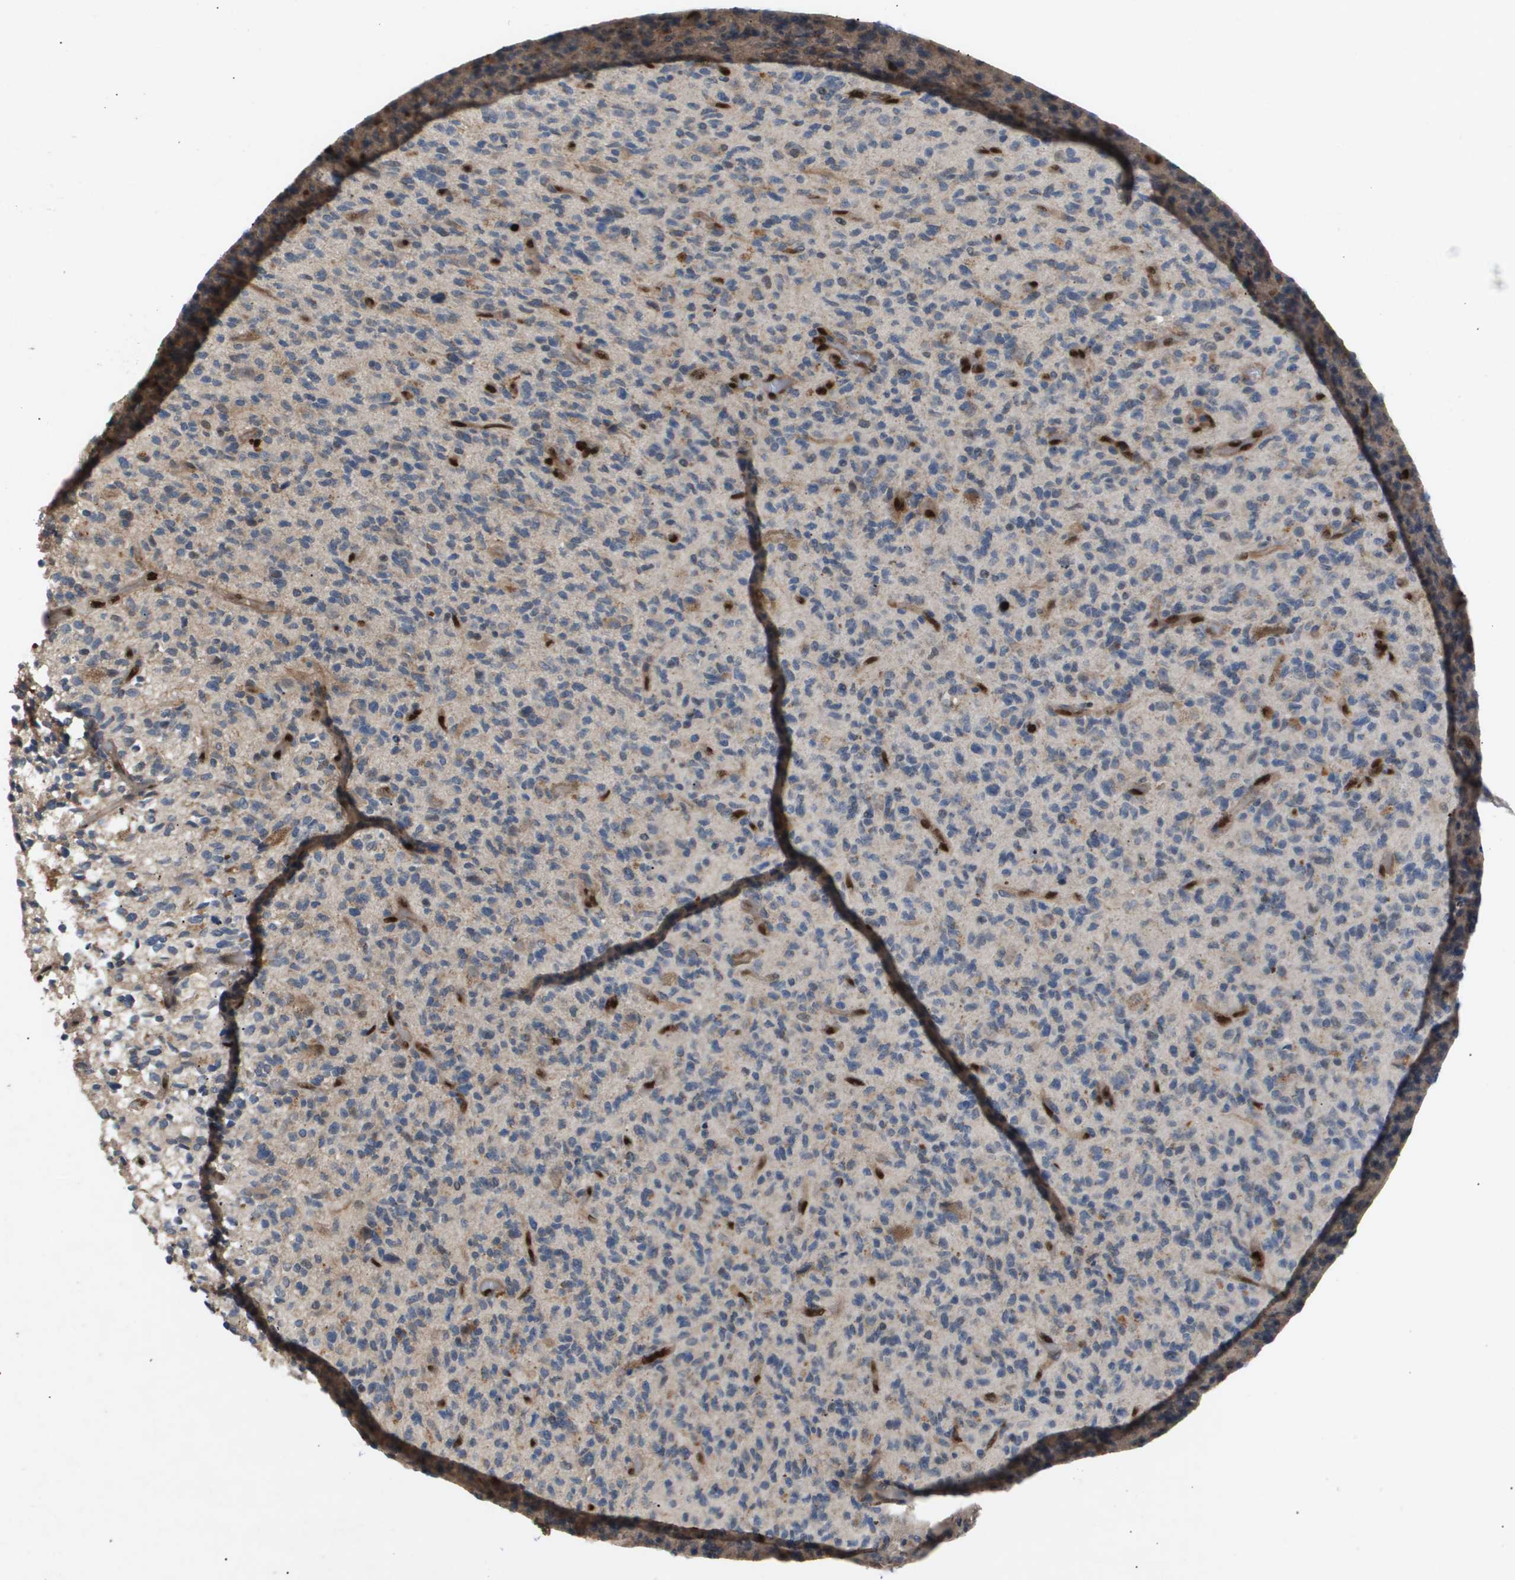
{"staining": {"intensity": "weak", "quantity": "<25%", "location": "cytoplasmic/membranous"}, "tissue": "glioma", "cell_type": "Tumor cells", "image_type": "cancer", "snomed": [{"axis": "morphology", "description": "Glioma, malignant, High grade"}, {"axis": "topography", "description": "Brain"}], "caption": "This micrograph is of glioma stained with IHC to label a protein in brown with the nuclei are counter-stained blue. There is no positivity in tumor cells.", "gene": "ERG", "patient": {"sex": "male", "age": 71}}